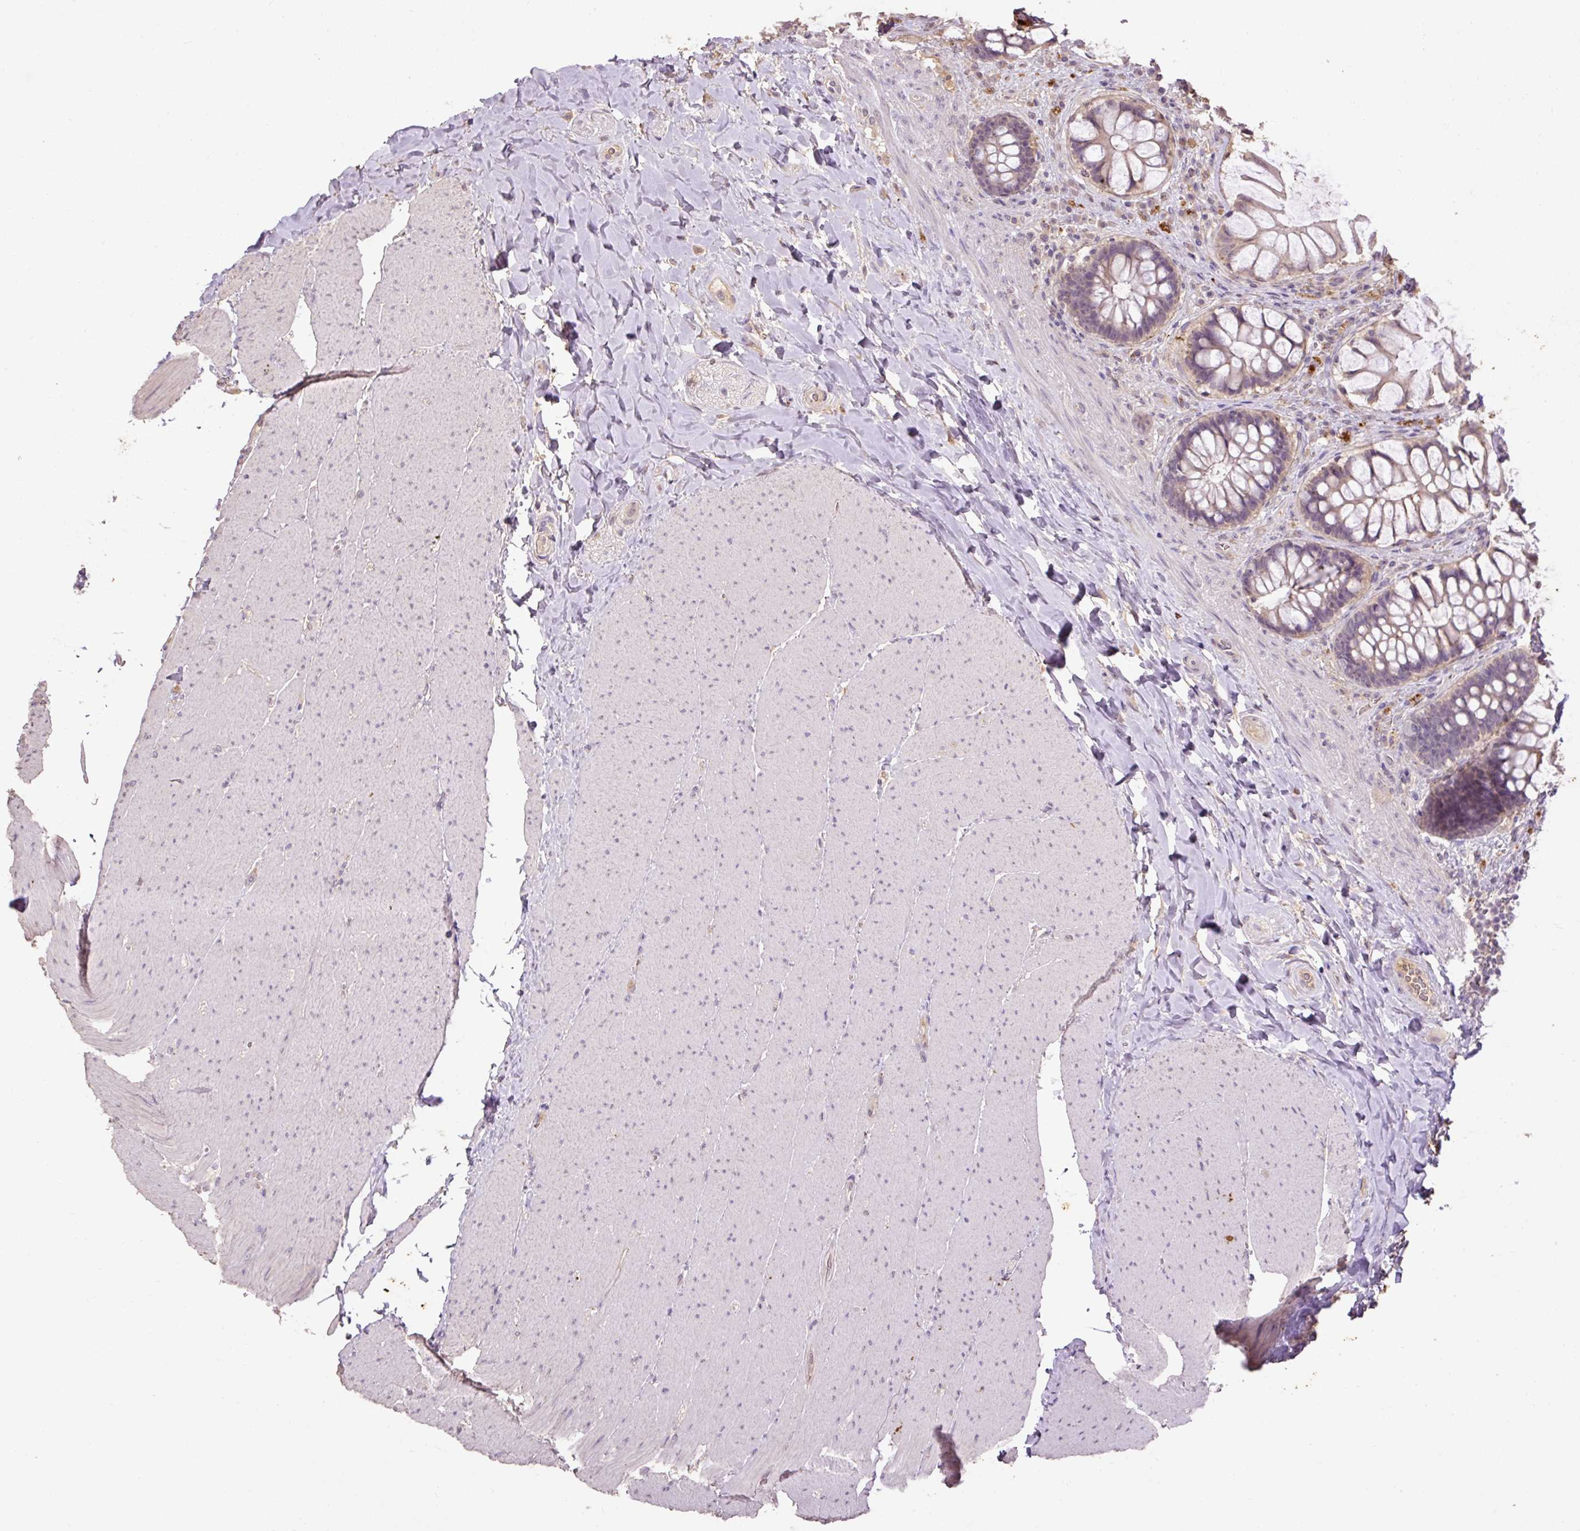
{"staining": {"intensity": "weak", "quantity": "25%-75%", "location": "cytoplasmic/membranous"}, "tissue": "rectum", "cell_type": "Glandular cells", "image_type": "normal", "snomed": [{"axis": "morphology", "description": "Normal tissue, NOS"}, {"axis": "topography", "description": "Rectum"}], "caption": "Immunohistochemistry (IHC) histopathology image of benign human rectum stained for a protein (brown), which displays low levels of weak cytoplasmic/membranous positivity in about 25%-75% of glandular cells.", "gene": "LRTM2", "patient": {"sex": "female", "age": 58}}